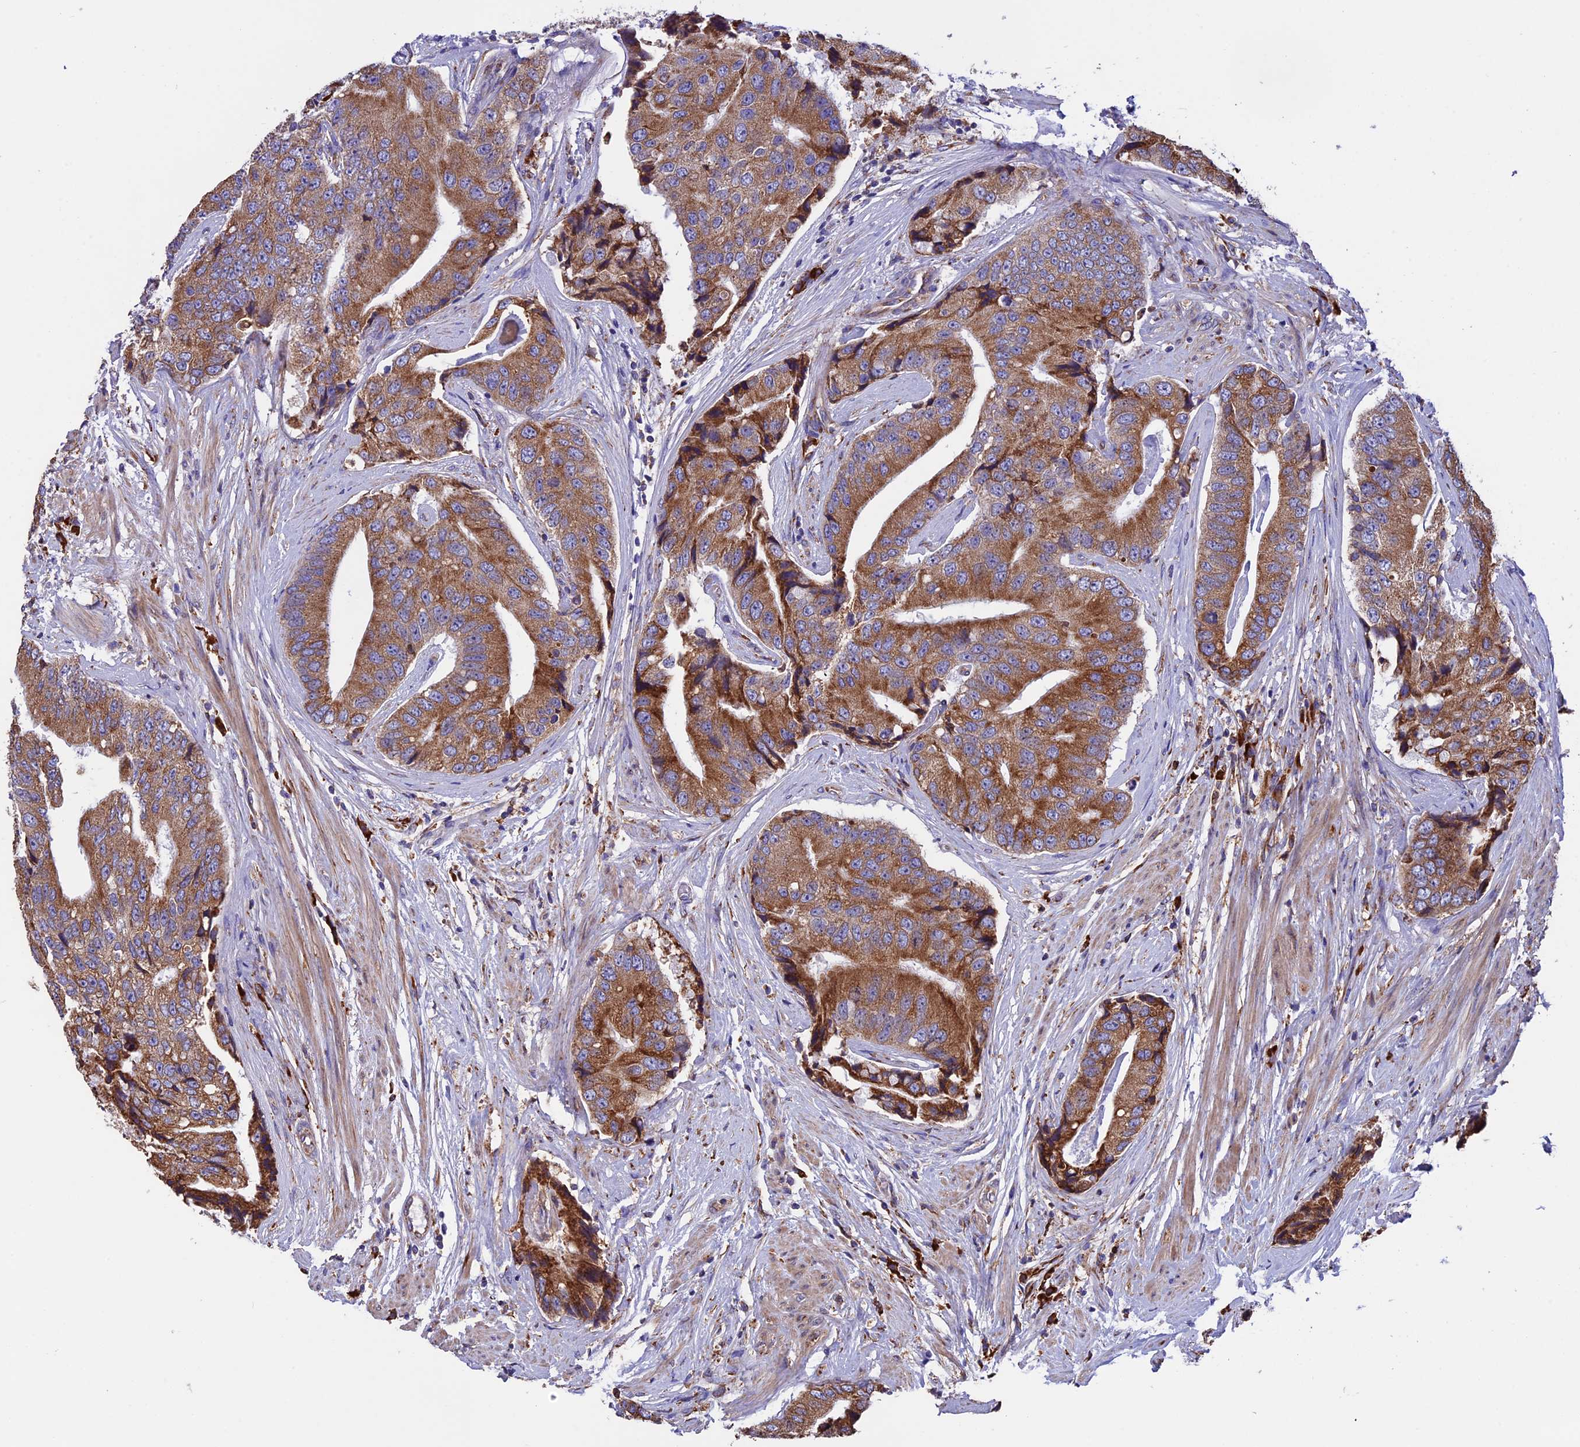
{"staining": {"intensity": "strong", "quantity": ">75%", "location": "cytoplasmic/membranous"}, "tissue": "prostate cancer", "cell_type": "Tumor cells", "image_type": "cancer", "snomed": [{"axis": "morphology", "description": "Adenocarcinoma, High grade"}, {"axis": "topography", "description": "Prostate"}], "caption": "Immunohistochemical staining of high-grade adenocarcinoma (prostate) demonstrates strong cytoplasmic/membranous protein expression in about >75% of tumor cells. The staining was performed using DAB (3,3'-diaminobenzidine) to visualize the protein expression in brown, while the nuclei were stained in blue with hematoxylin (Magnification: 20x).", "gene": "BTBD3", "patient": {"sex": "male", "age": 70}}